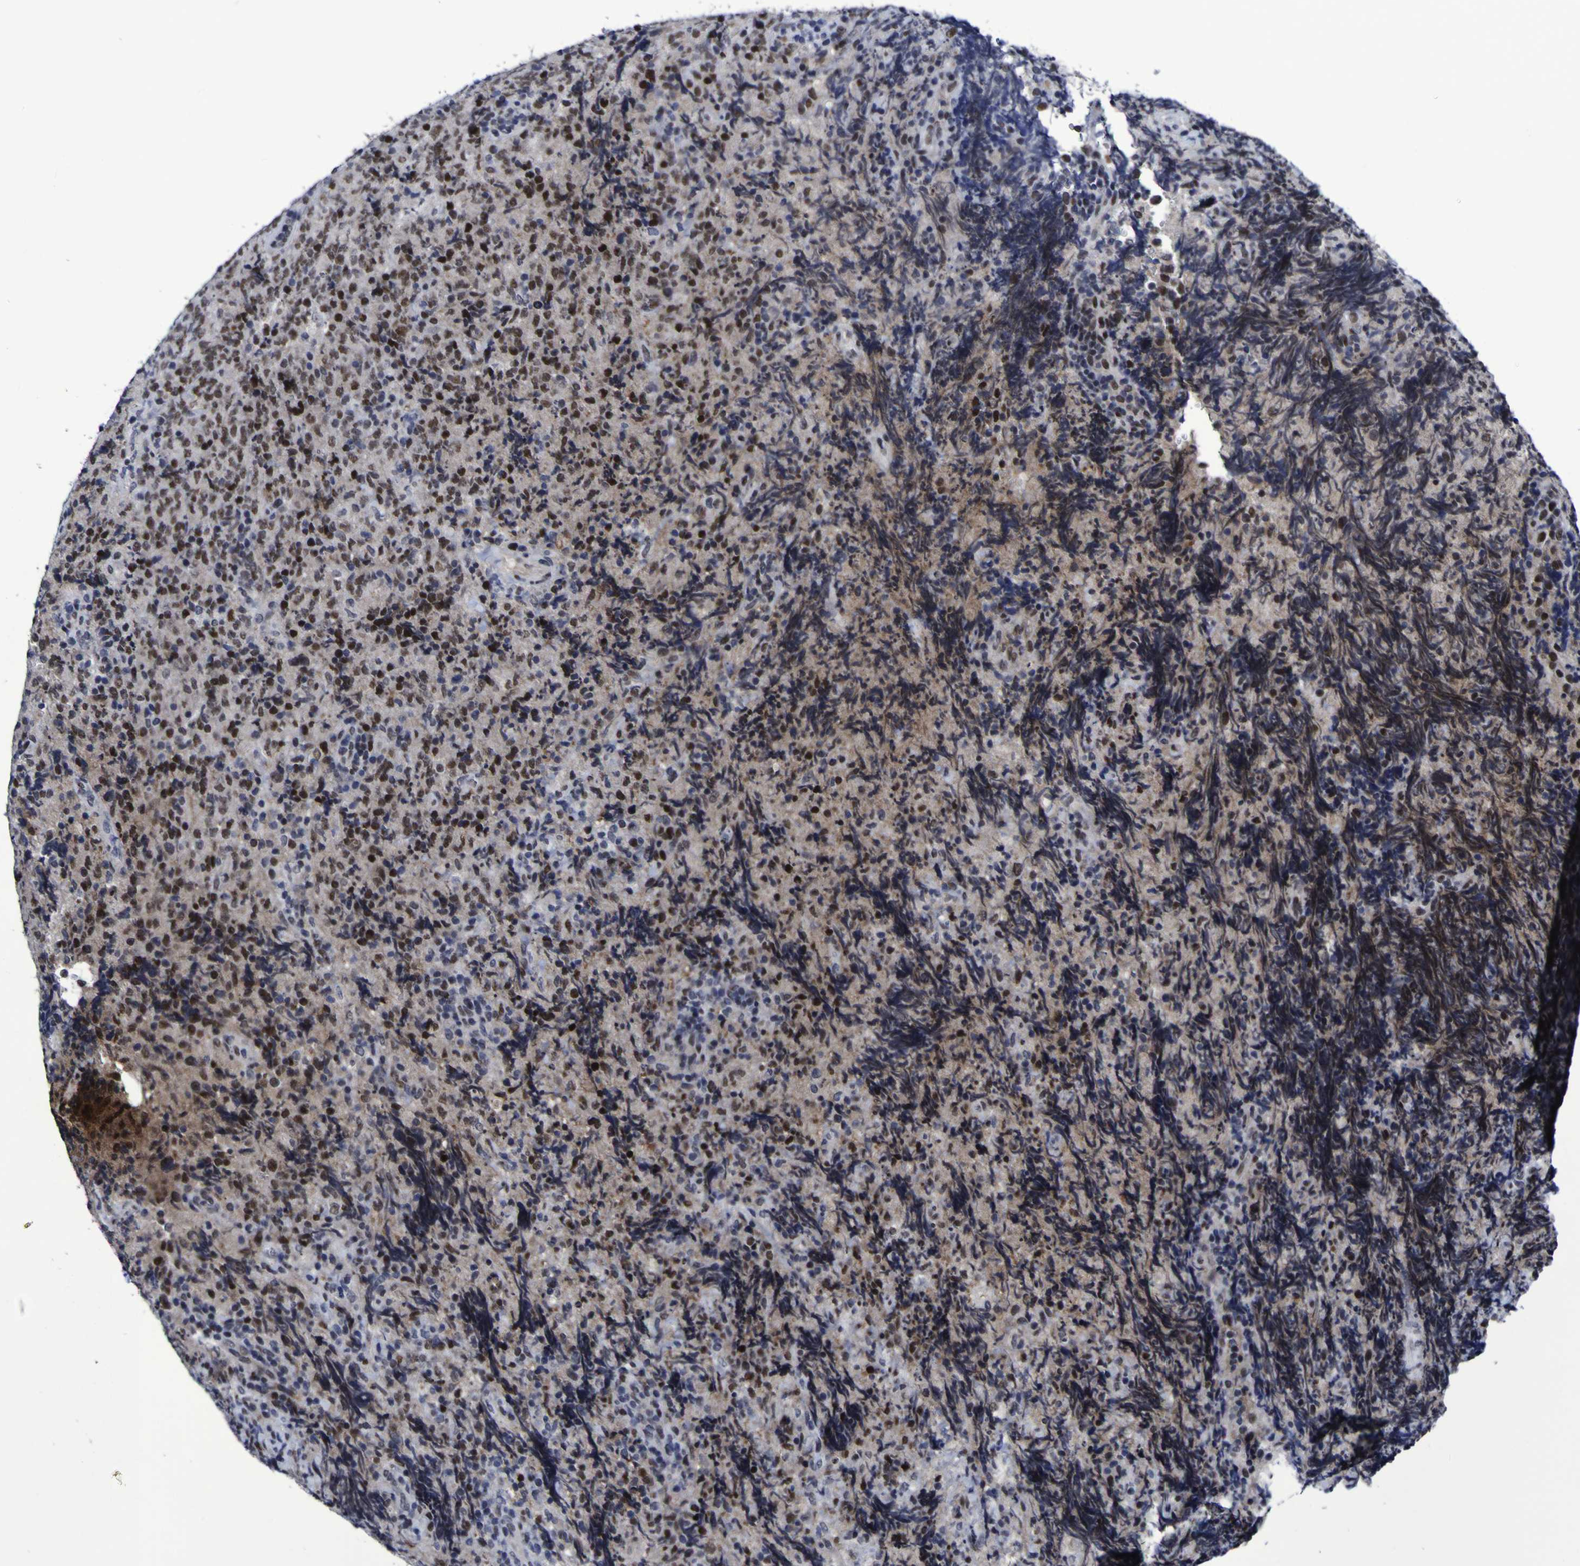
{"staining": {"intensity": "strong", "quantity": "25%-75%", "location": "cytoplasmic/membranous,nuclear"}, "tissue": "lymphoma", "cell_type": "Tumor cells", "image_type": "cancer", "snomed": [{"axis": "morphology", "description": "Malignant lymphoma, non-Hodgkin's type, High grade"}, {"axis": "topography", "description": "Tonsil"}], "caption": "Brown immunohistochemical staining in human lymphoma reveals strong cytoplasmic/membranous and nuclear staining in approximately 25%-75% of tumor cells.", "gene": "MBD3", "patient": {"sex": "female", "age": 36}}